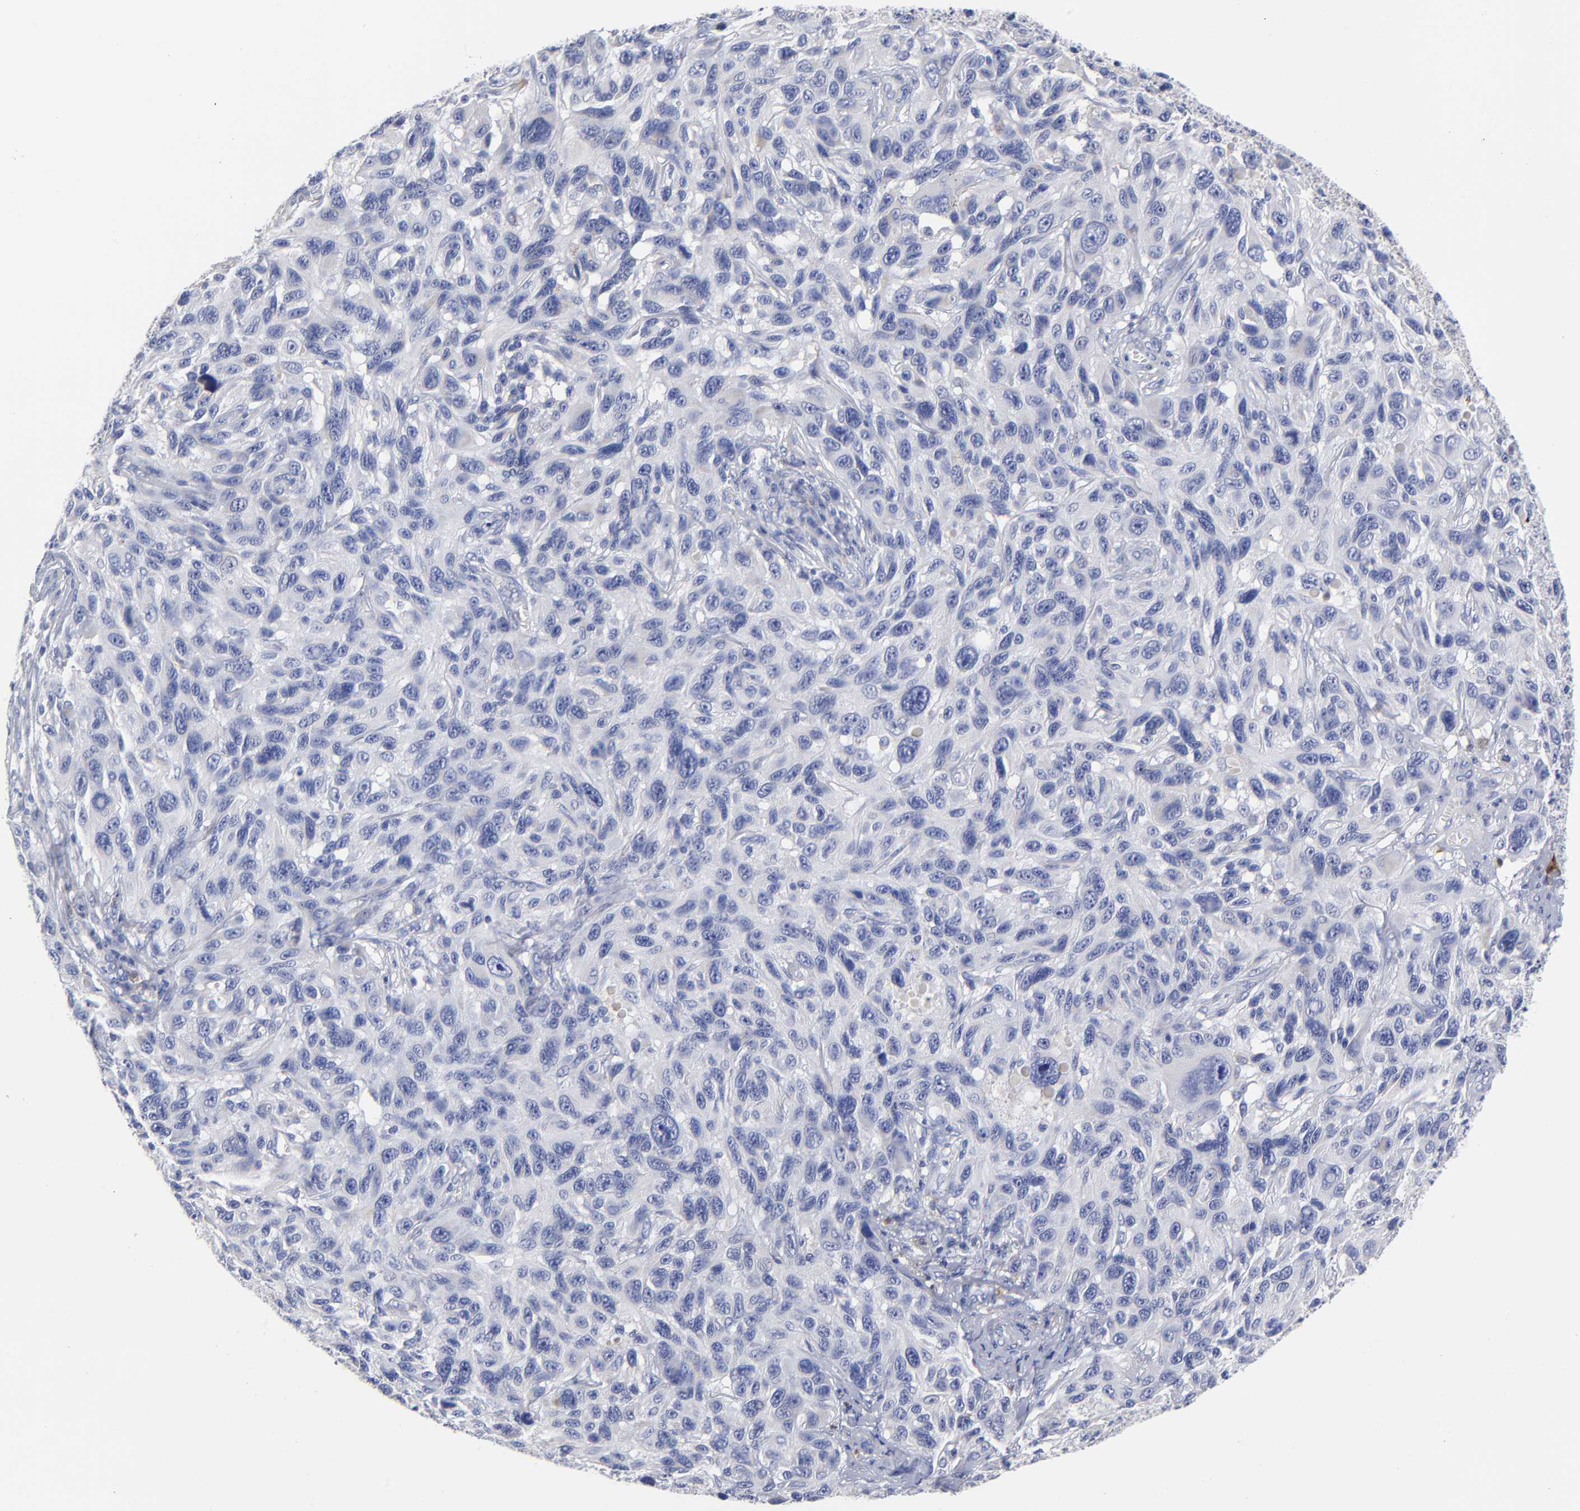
{"staining": {"intensity": "negative", "quantity": "none", "location": "none"}, "tissue": "melanoma", "cell_type": "Tumor cells", "image_type": "cancer", "snomed": [{"axis": "morphology", "description": "Malignant melanoma, NOS"}, {"axis": "topography", "description": "Skin"}], "caption": "Protein analysis of melanoma reveals no significant positivity in tumor cells.", "gene": "PTP4A1", "patient": {"sex": "male", "age": 53}}